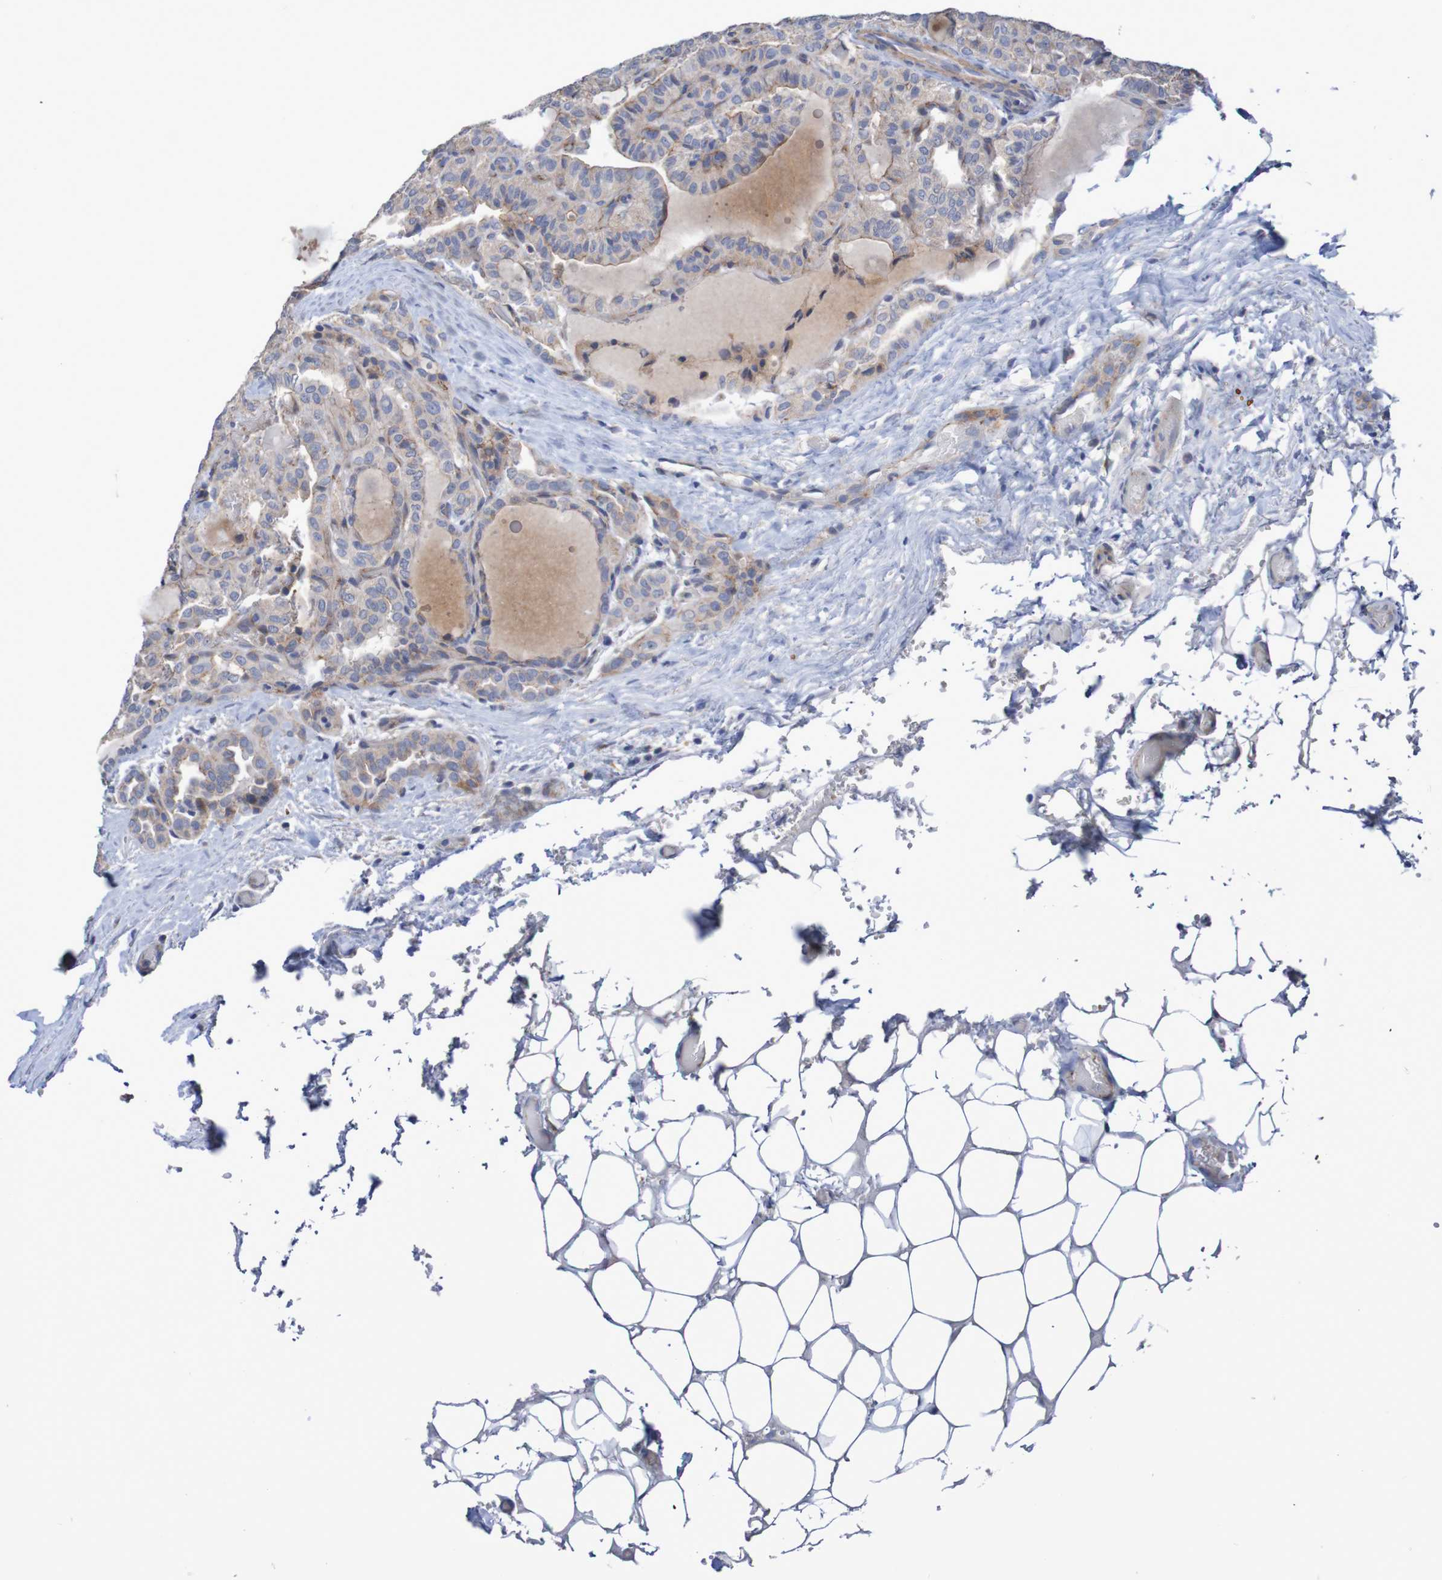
{"staining": {"intensity": "weak", "quantity": "25%-75%", "location": "cytoplasmic/membranous"}, "tissue": "thyroid cancer", "cell_type": "Tumor cells", "image_type": "cancer", "snomed": [{"axis": "morphology", "description": "Papillary adenocarcinoma, NOS"}, {"axis": "topography", "description": "Thyroid gland"}], "caption": "DAB (3,3'-diaminobenzidine) immunohistochemical staining of papillary adenocarcinoma (thyroid) exhibits weak cytoplasmic/membranous protein positivity in approximately 25%-75% of tumor cells. The protein of interest is stained brown, and the nuclei are stained in blue (DAB (3,3'-diaminobenzidine) IHC with brightfield microscopy, high magnification).", "gene": "NECTIN2", "patient": {"sex": "male", "age": 77}}